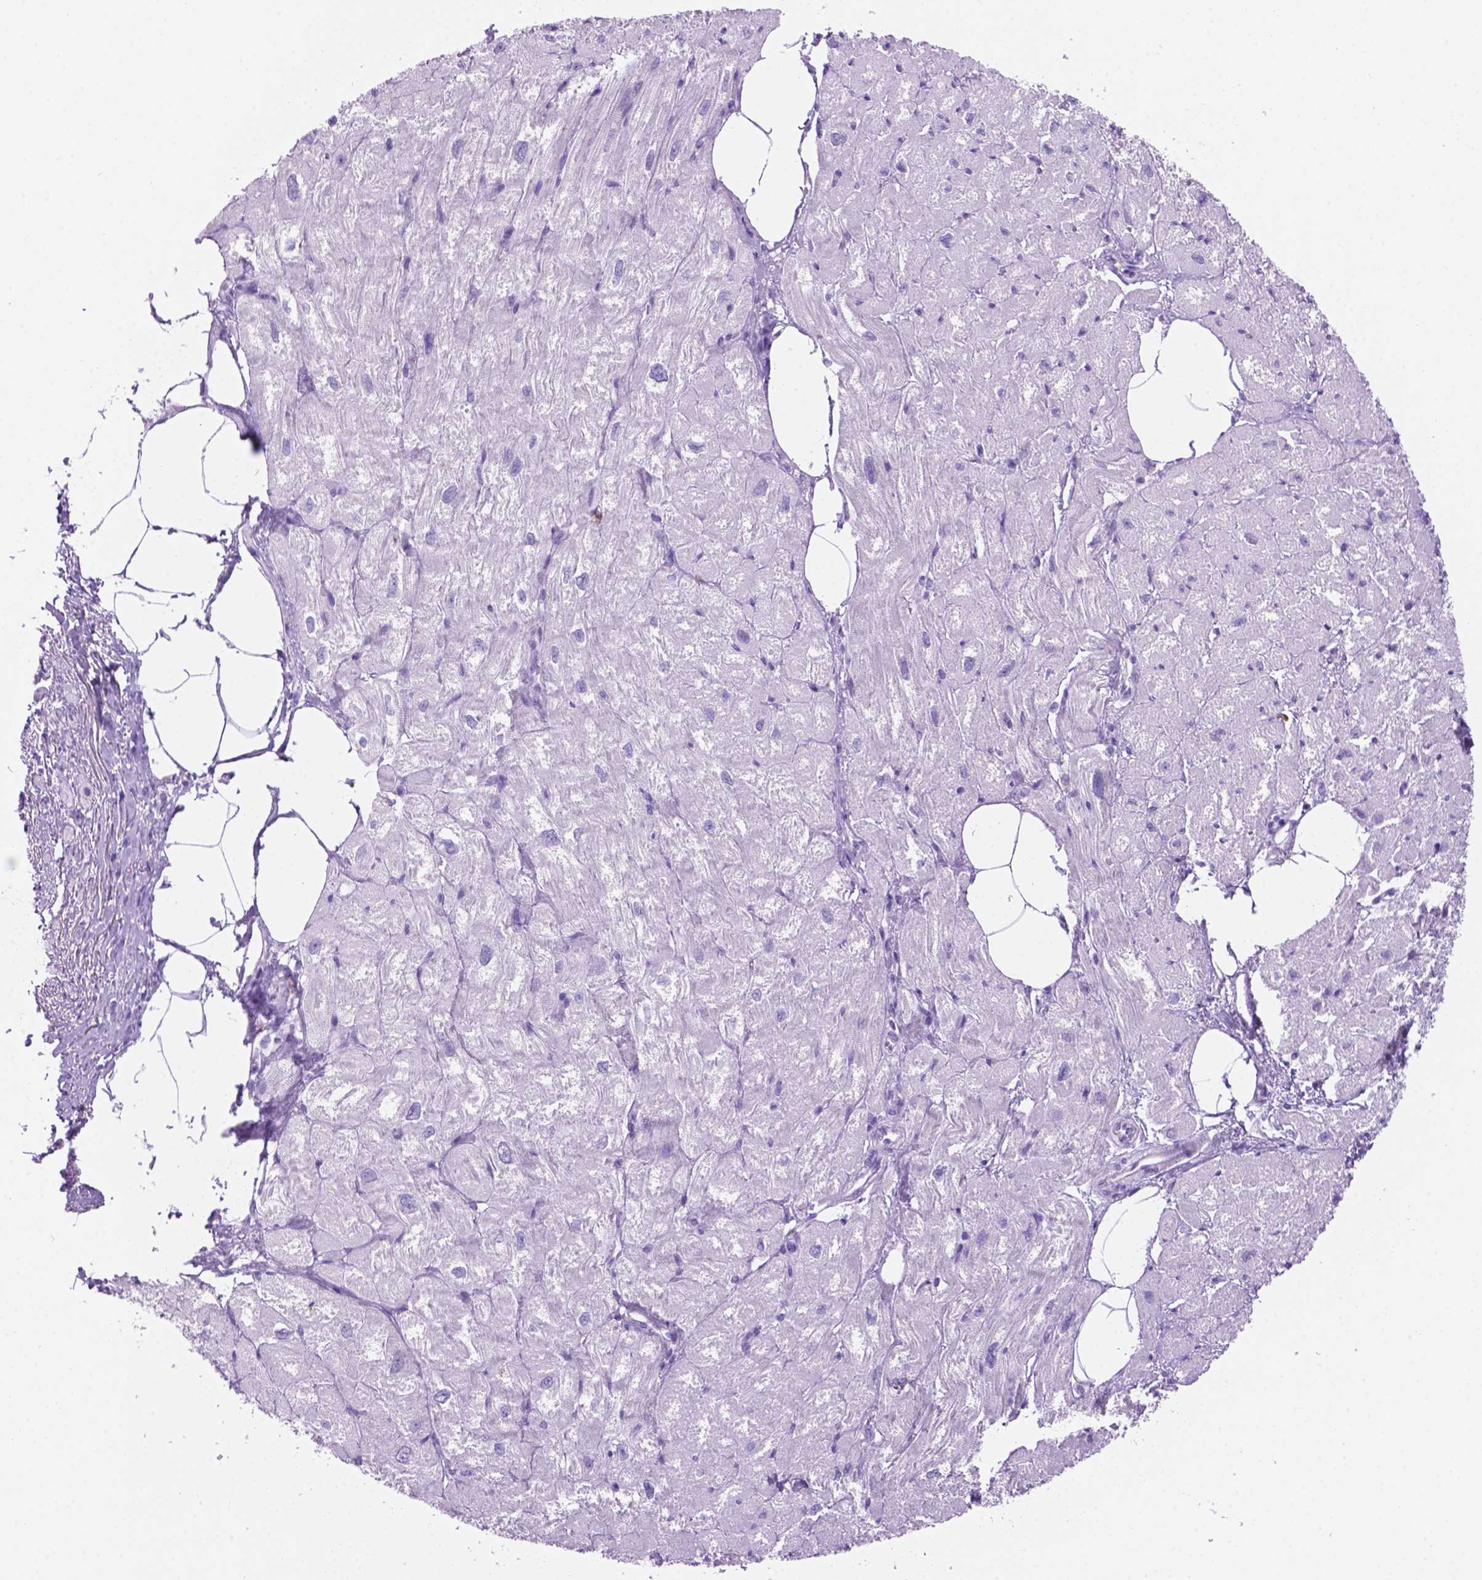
{"staining": {"intensity": "negative", "quantity": "none", "location": "none"}, "tissue": "heart muscle", "cell_type": "Cardiomyocytes", "image_type": "normal", "snomed": [{"axis": "morphology", "description": "Normal tissue, NOS"}, {"axis": "topography", "description": "Heart"}], "caption": "Immunohistochemical staining of unremarkable human heart muscle demonstrates no significant positivity in cardiomyocytes. (DAB immunohistochemistry (IHC), high magnification).", "gene": "GRIN2B", "patient": {"sex": "female", "age": 62}}